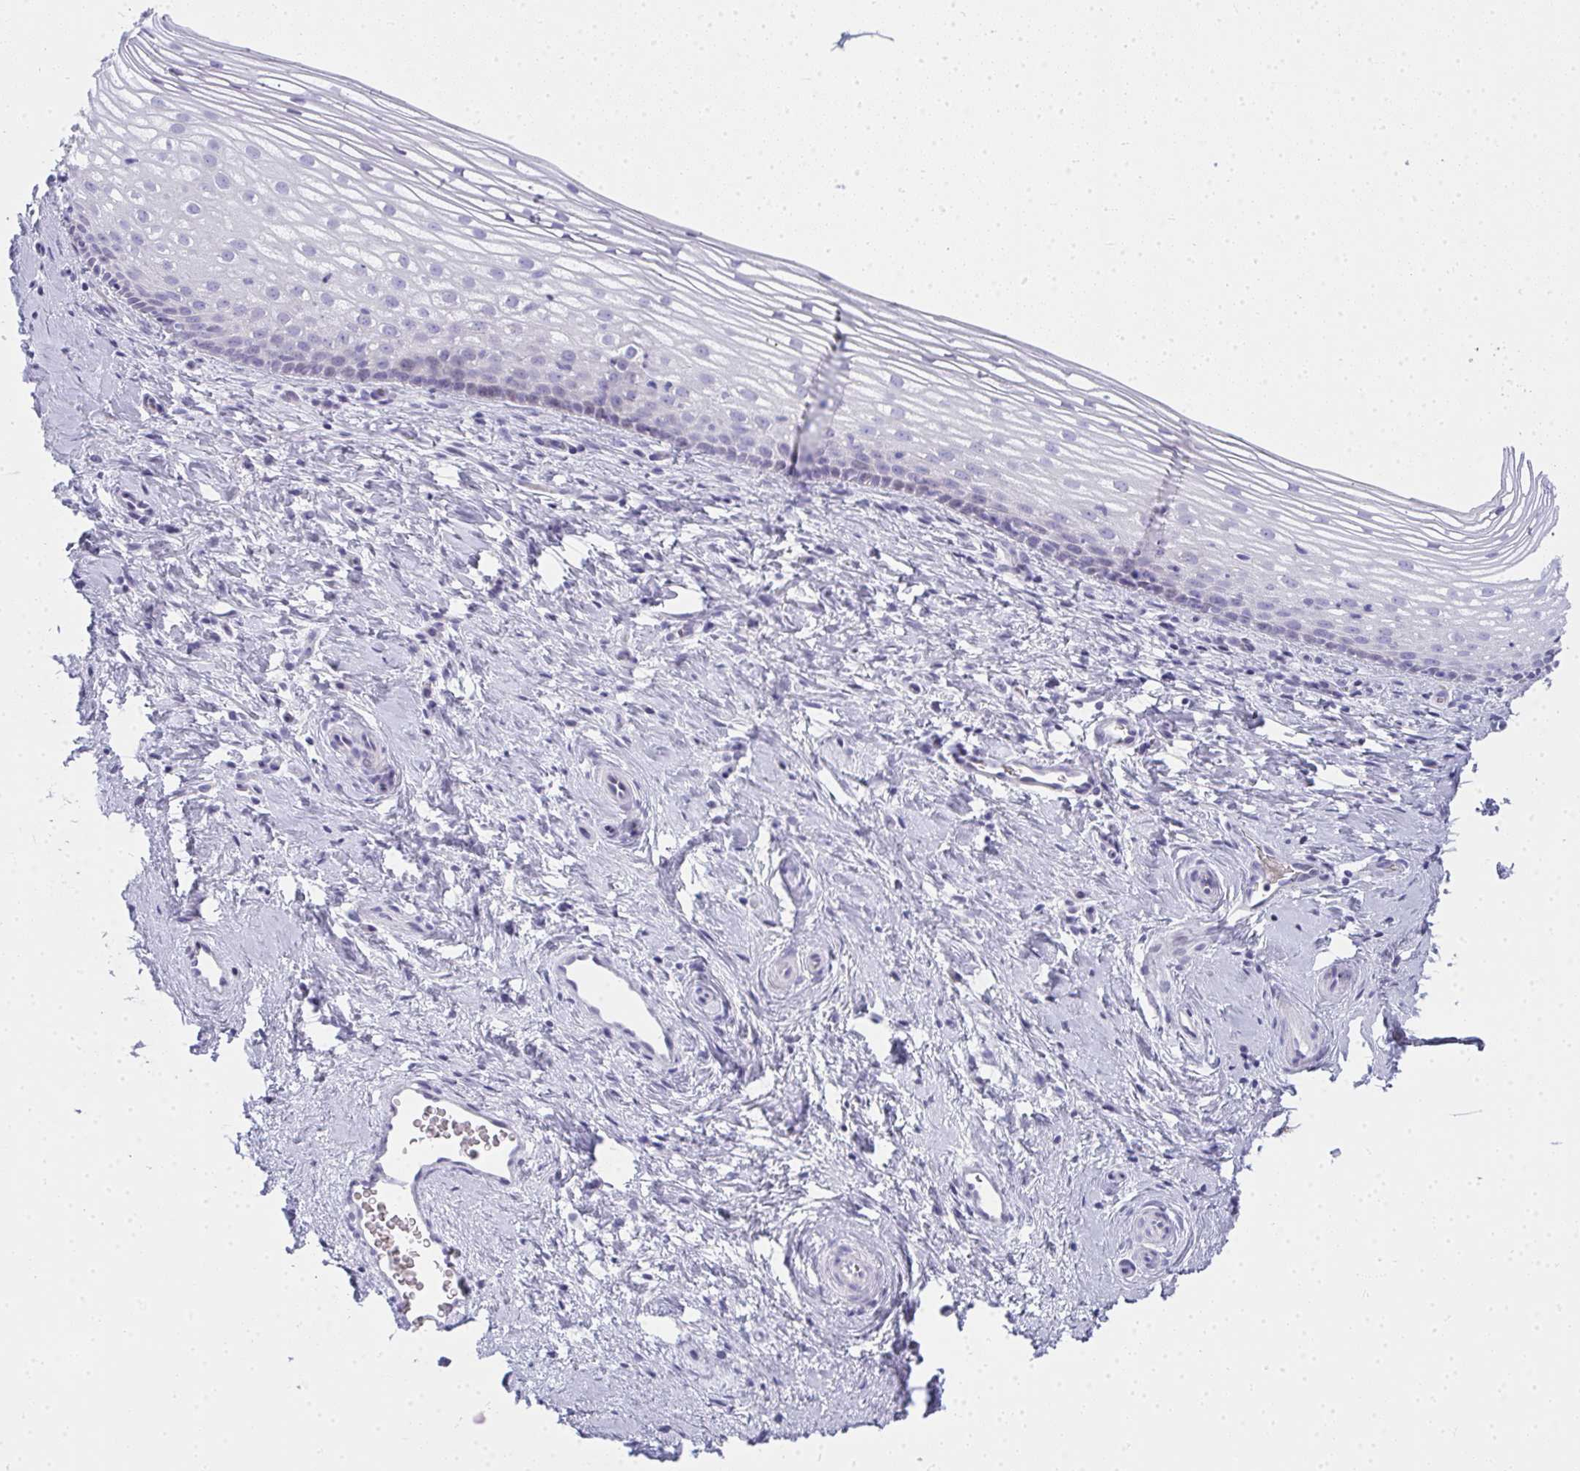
{"staining": {"intensity": "negative", "quantity": "none", "location": "none"}, "tissue": "vagina", "cell_type": "Squamous epithelial cells", "image_type": "normal", "snomed": [{"axis": "morphology", "description": "Normal tissue, NOS"}, {"axis": "topography", "description": "Vagina"}], "caption": "A high-resolution histopathology image shows IHC staining of benign vagina, which demonstrates no significant positivity in squamous epithelial cells. (DAB IHC with hematoxylin counter stain).", "gene": "ZNF182", "patient": {"sex": "female", "age": 51}}